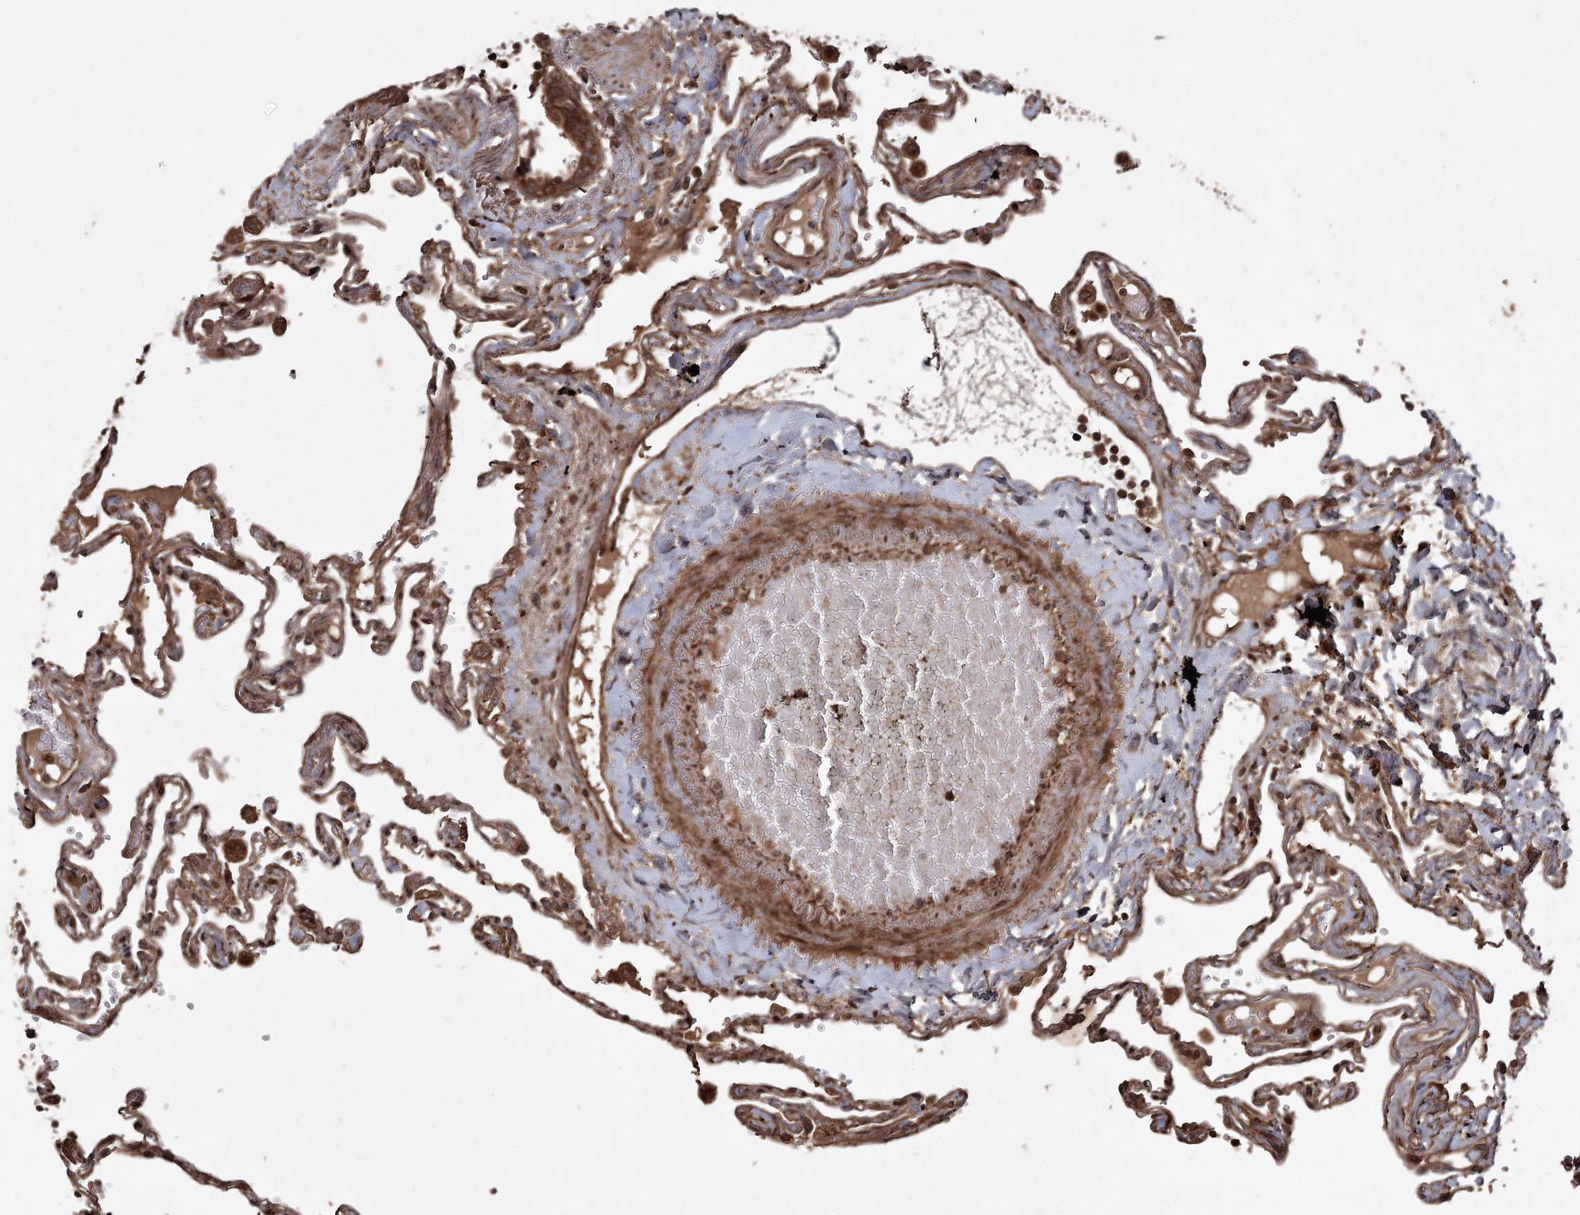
{"staining": {"intensity": "moderate", "quantity": ">75%", "location": "cytoplasmic/membranous"}, "tissue": "lung", "cell_type": "Alveolar cells", "image_type": "normal", "snomed": [{"axis": "morphology", "description": "Normal tissue, NOS"}, {"axis": "topography", "description": "Lung"}], "caption": "Protein expression analysis of unremarkable human lung reveals moderate cytoplasmic/membranous expression in about >75% of alveolar cells.", "gene": "RPAP3", "patient": {"sex": "female", "age": 67}}